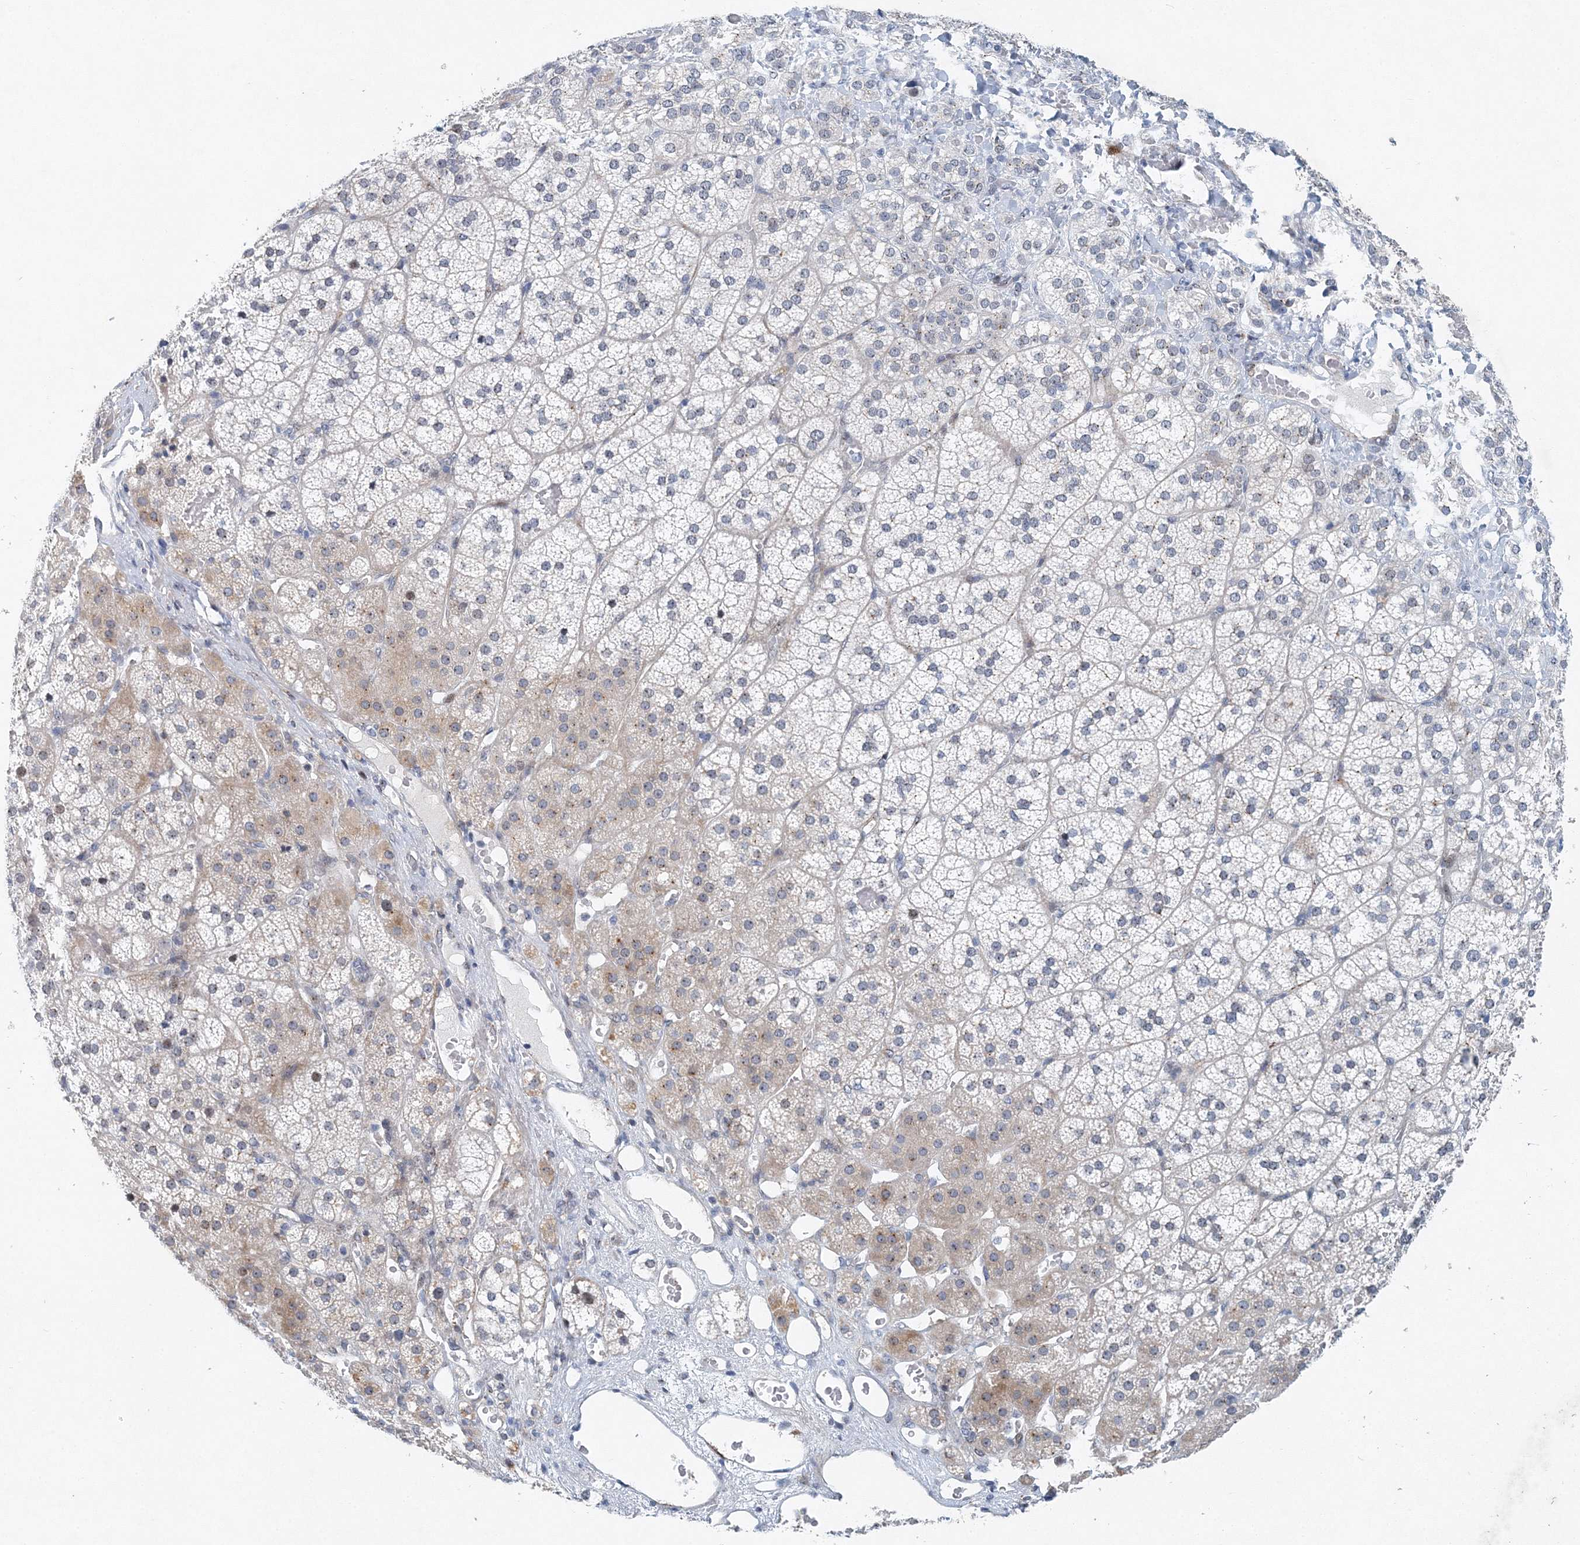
{"staining": {"intensity": "moderate", "quantity": "<25%", "location": "cytoplasmic/membranous,nuclear"}, "tissue": "adrenal gland", "cell_type": "Glandular cells", "image_type": "normal", "snomed": [{"axis": "morphology", "description": "Normal tissue, NOS"}, {"axis": "topography", "description": "Adrenal gland"}], "caption": "Normal adrenal gland displays moderate cytoplasmic/membranous,nuclear positivity in approximately <25% of glandular cells, visualized by immunohistochemistry.", "gene": "UIMC1", "patient": {"sex": "female", "age": 44}}